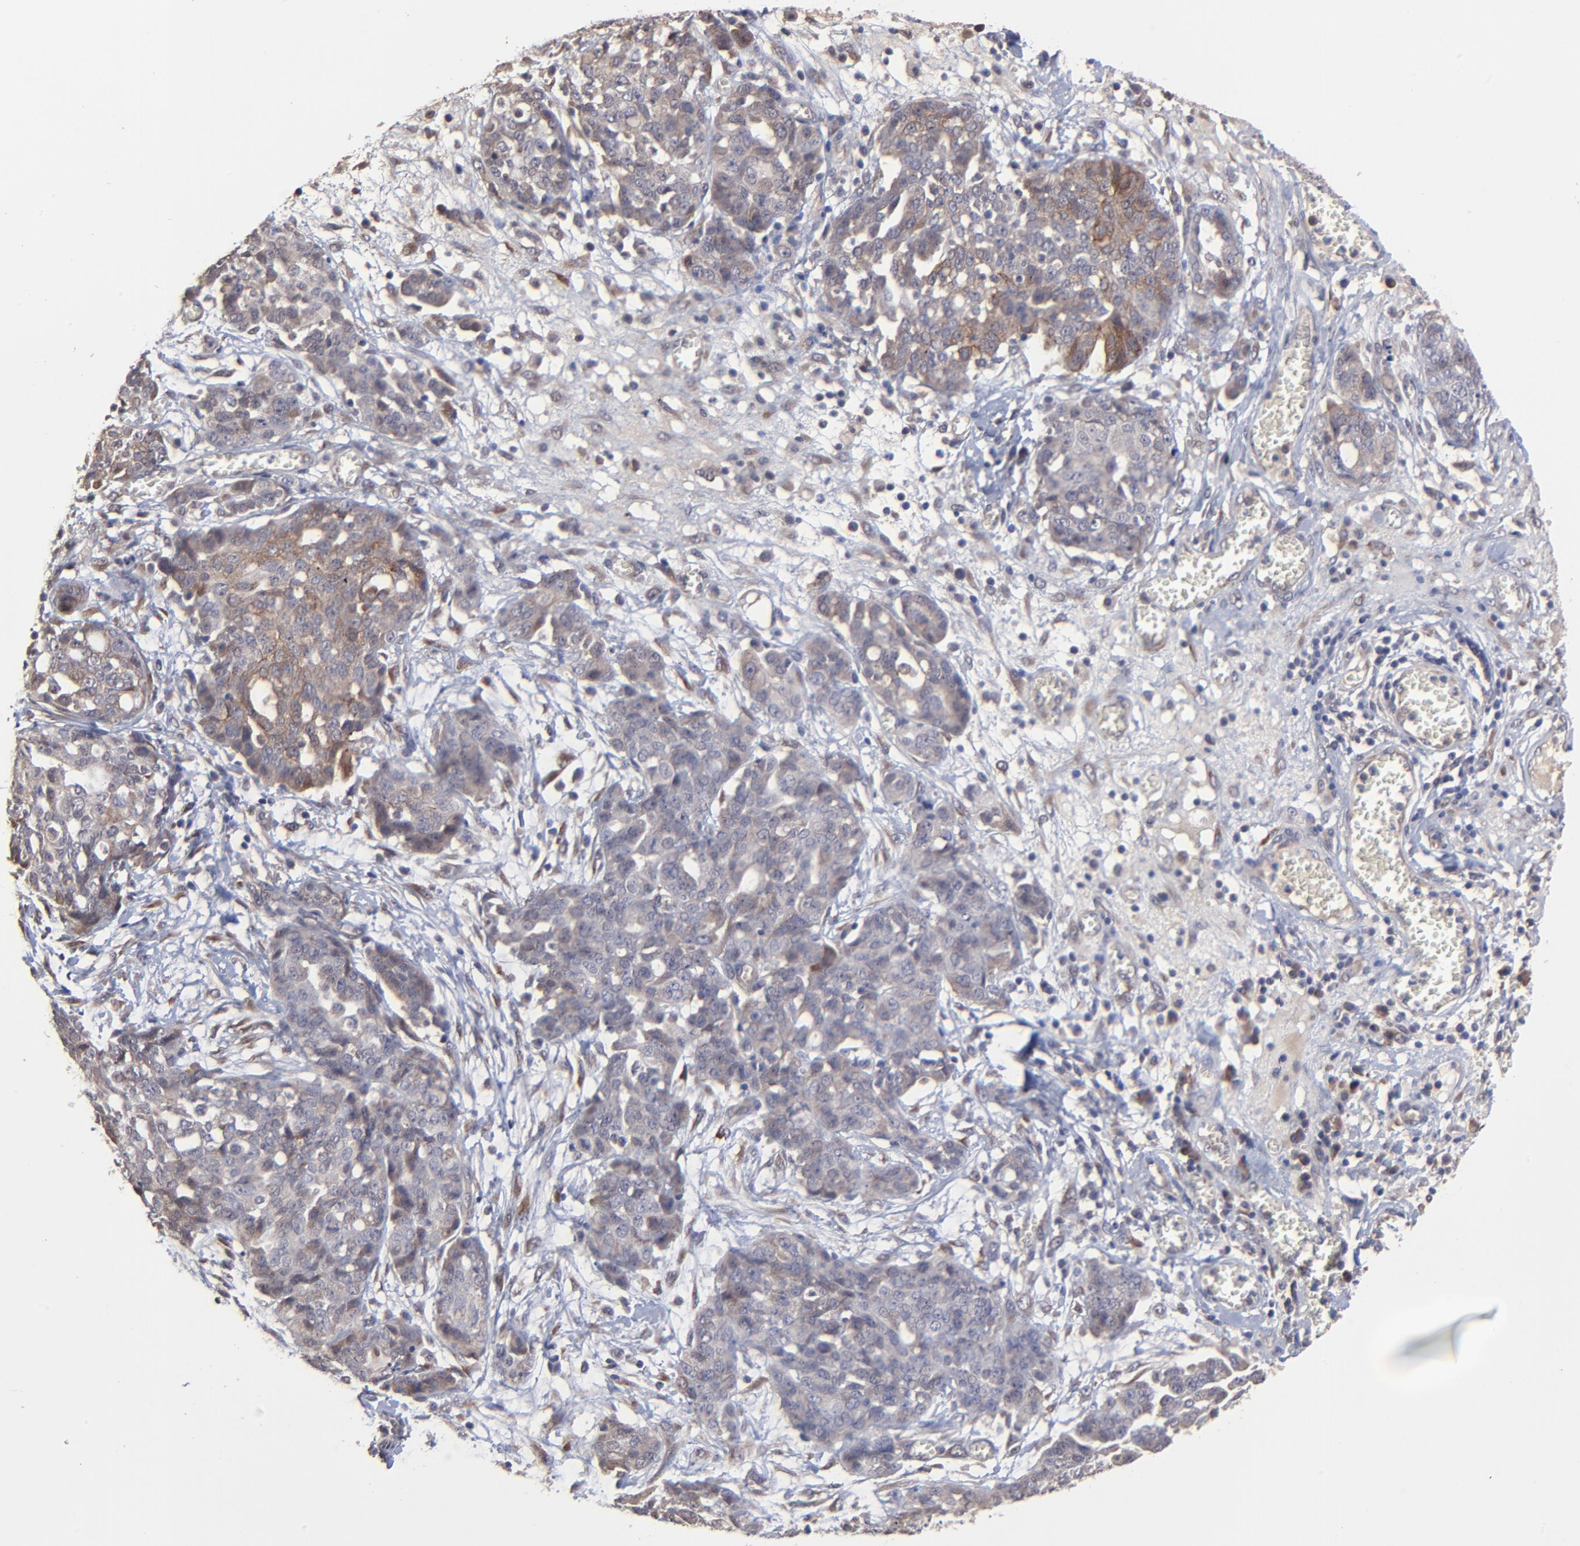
{"staining": {"intensity": "moderate", "quantity": "25%-75%", "location": "cytoplasmic/membranous"}, "tissue": "ovarian cancer", "cell_type": "Tumor cells", "image_type": "cancer", "snomed": [{"axis": "morphology", "description": "Cystadenocarcinoma, serous, NOS"}, {"axis": "topography", "description": "Soft tissue"}, {"axis": "topography", "description": "Ovary"}], "caption": "Ovarian serous cystadenocarcinoma tissue displays moderate cytoplasmic/membranous positivity in approximately 25%-75% of tumor cells", "gene": "CHL1", "patient": {"sex": "female", "age": 57}}